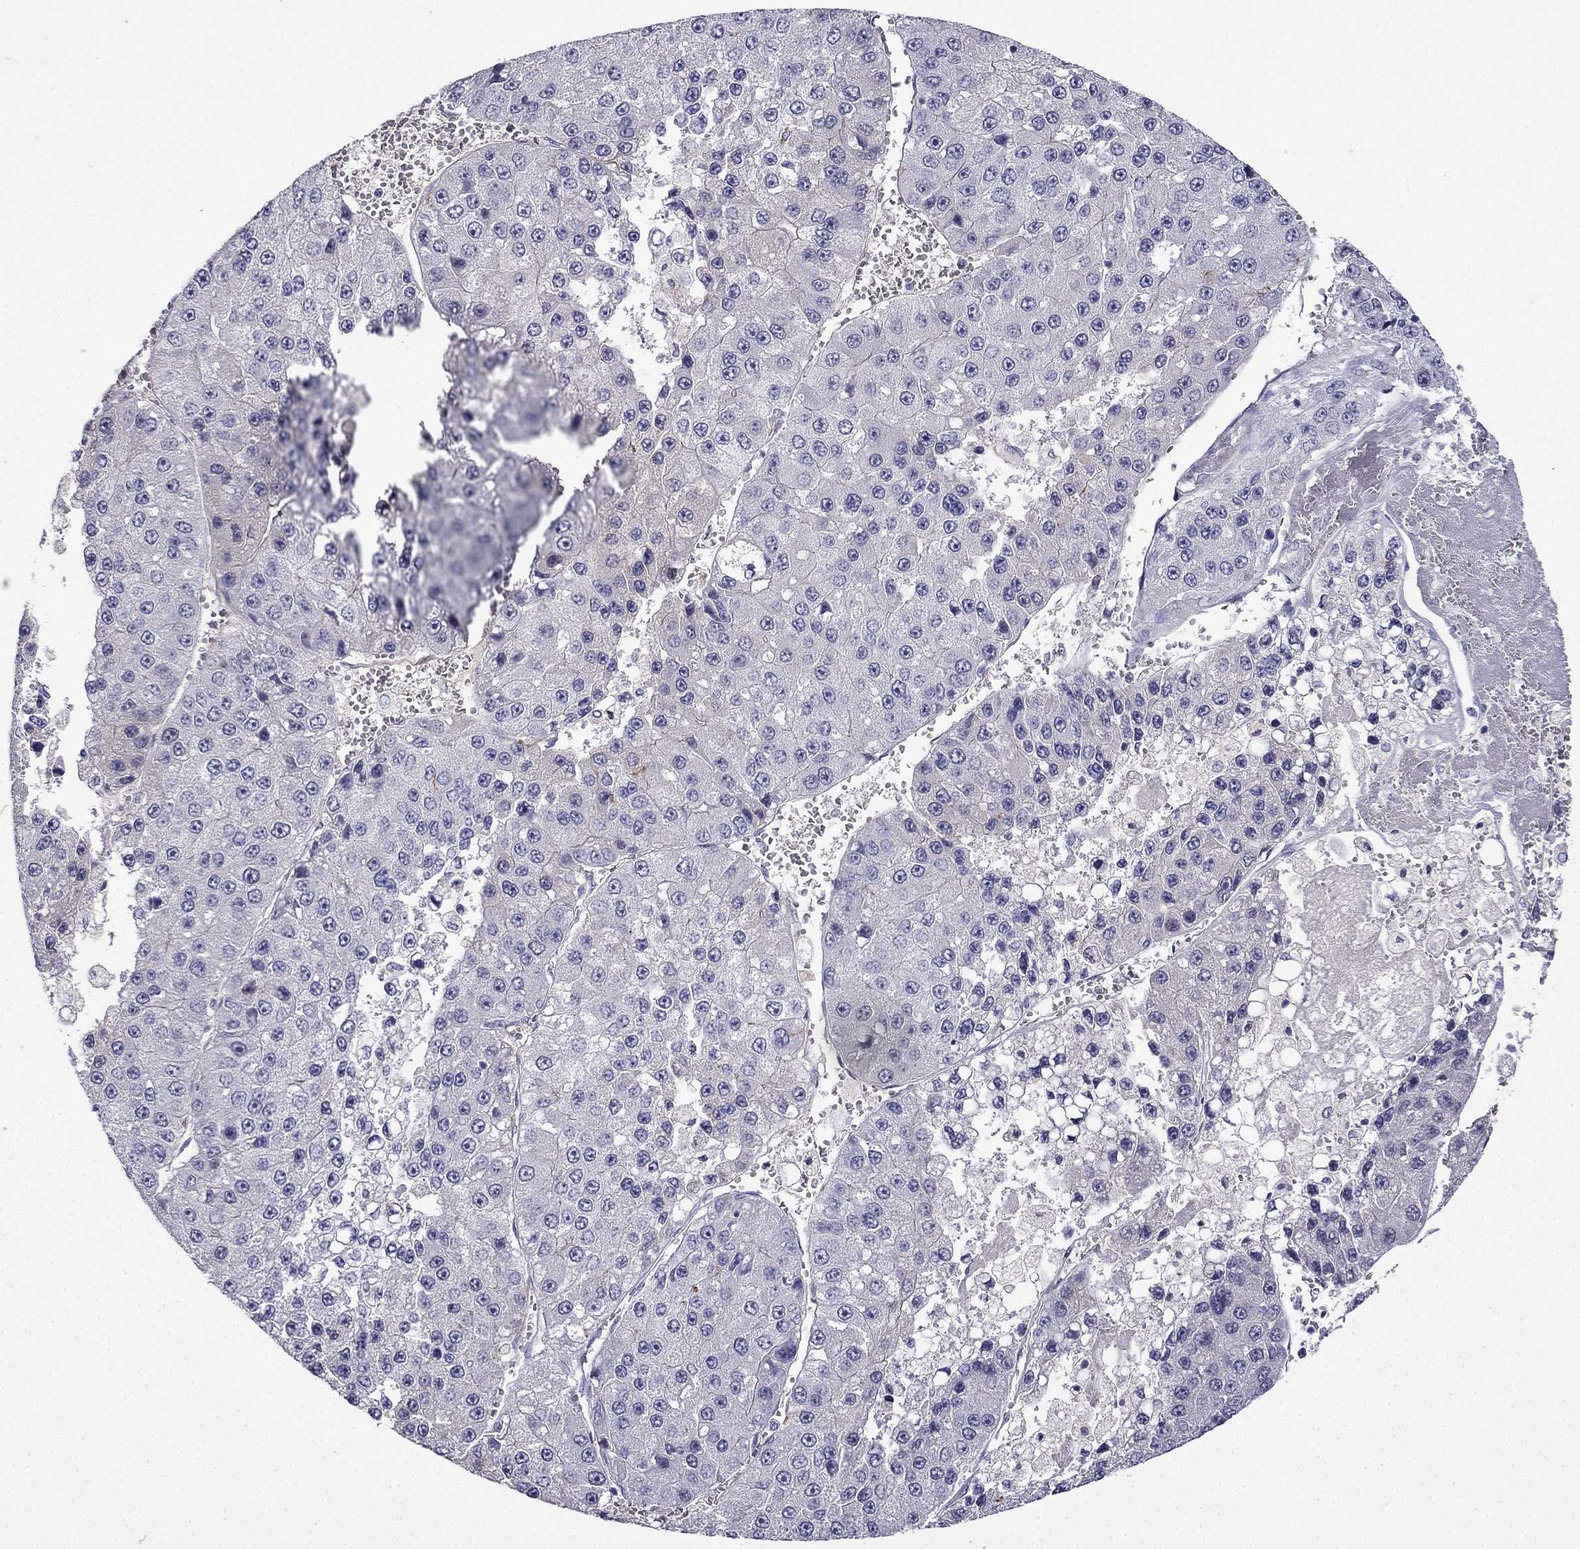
{"staining": {"intensity": "negative", "quantity": "none", "location": "none"}, "tissue": "liver cancer", "cell_type": "Tumor cells", "image_type": "cancer", "snomed": [{"axis": "morphology", "description": "Carcinoma, Hepatocellular, NOS"}, {"axis": "topography", "description": "Liver"}], "caption": "The histopathology image shows no significant positivity in tumor cells of hepatocellular carcinoma (liver).", "gene": "UHRF1", "patient": {"sex": "female", "age": 73}}